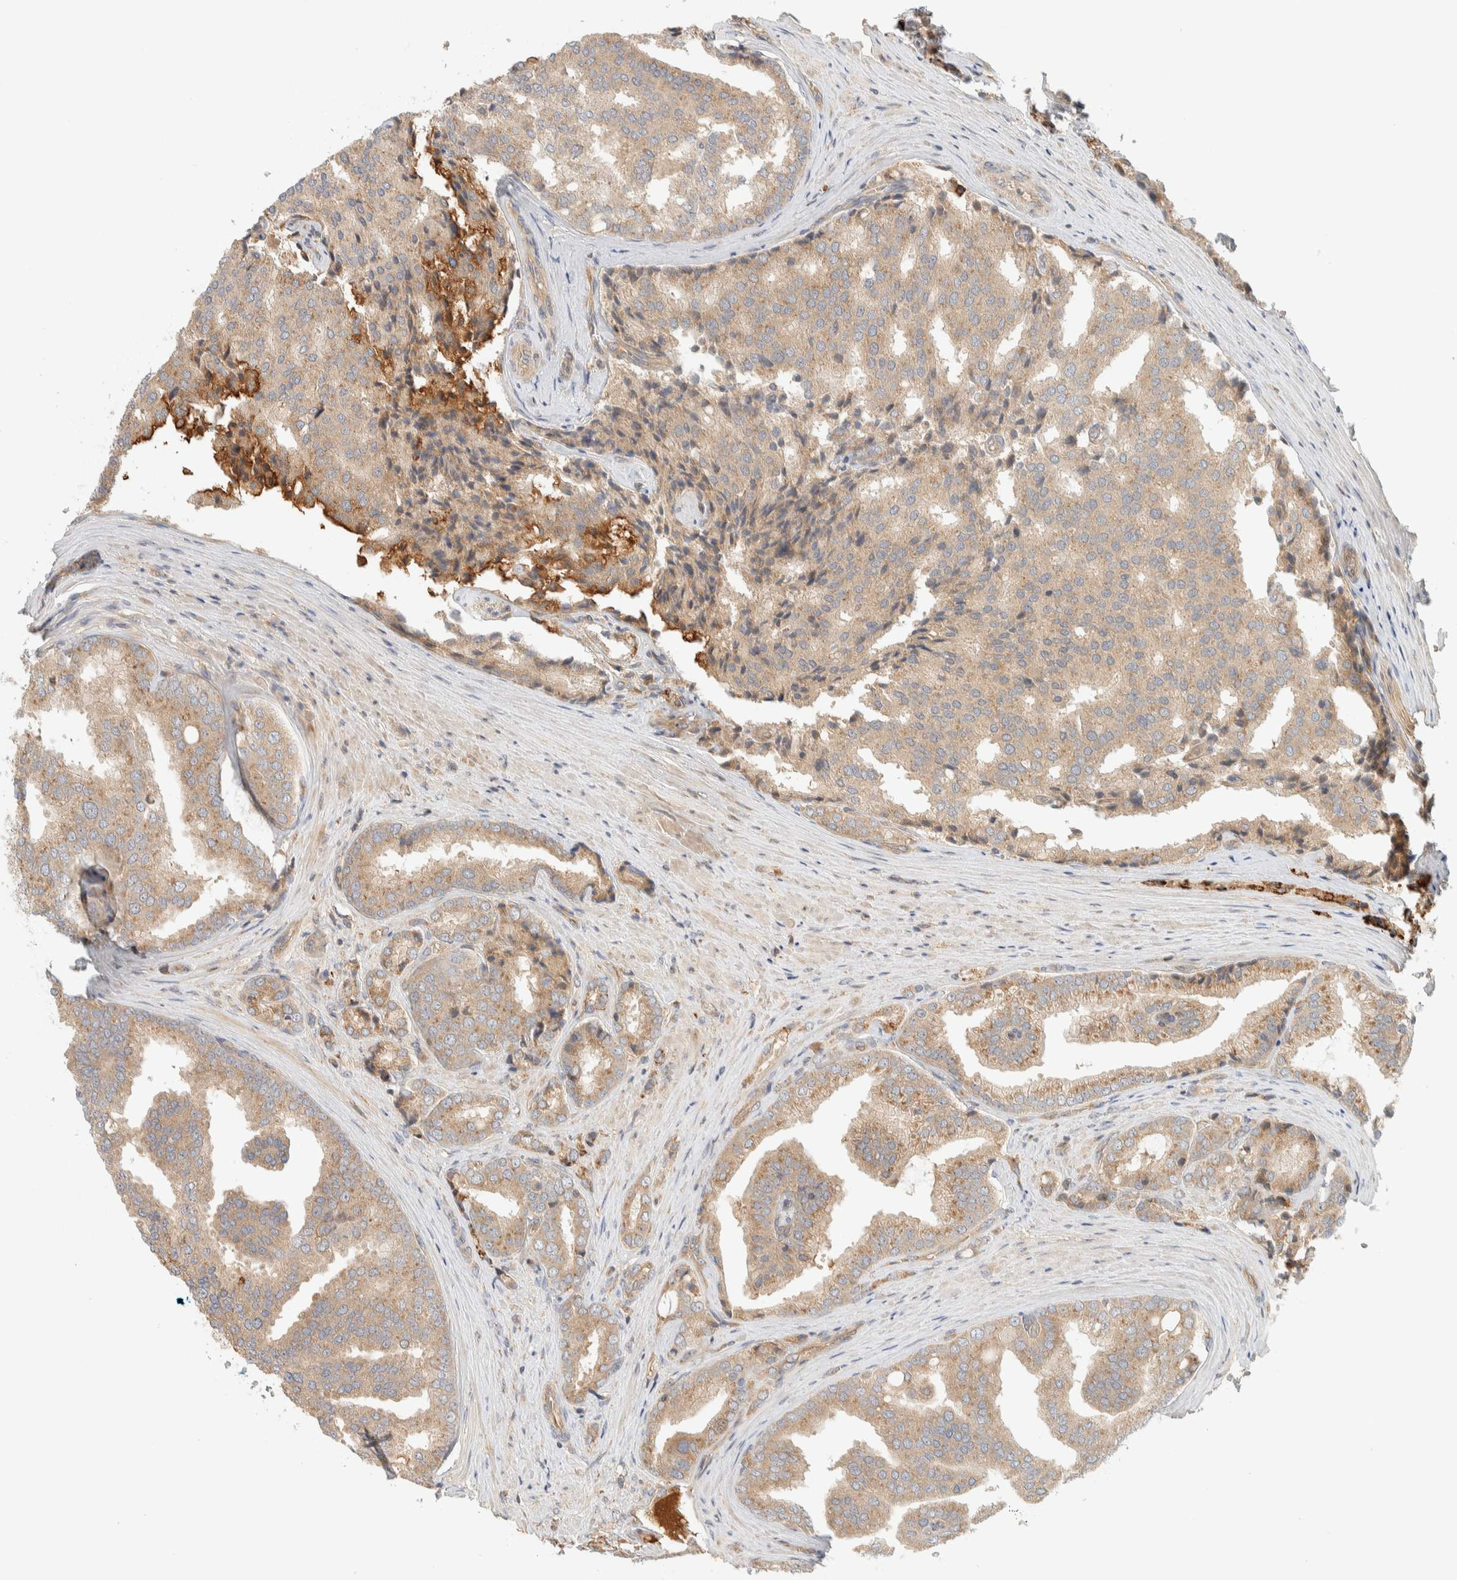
{"staining": {"intensity": "weak", "quantity": ">75%", "location": "cytoplasmic/membranous"}, "tissue": "prostate cancer", "cell_type": "Tumor cells", "image_type": "cancer", "snomed": [{"axis": "morphology", "description": "Adenocarcinoma, High grade"}, {"axis": "topography", "description": "Prostate"}], "caption": "Weak cytoplasmic/membranous positivity is present in about >75% of tumor cells in prostate high-grade adenocarcinoma.", "gene": "FAM167A", "patient": {"sex": "male", "age": 50}}